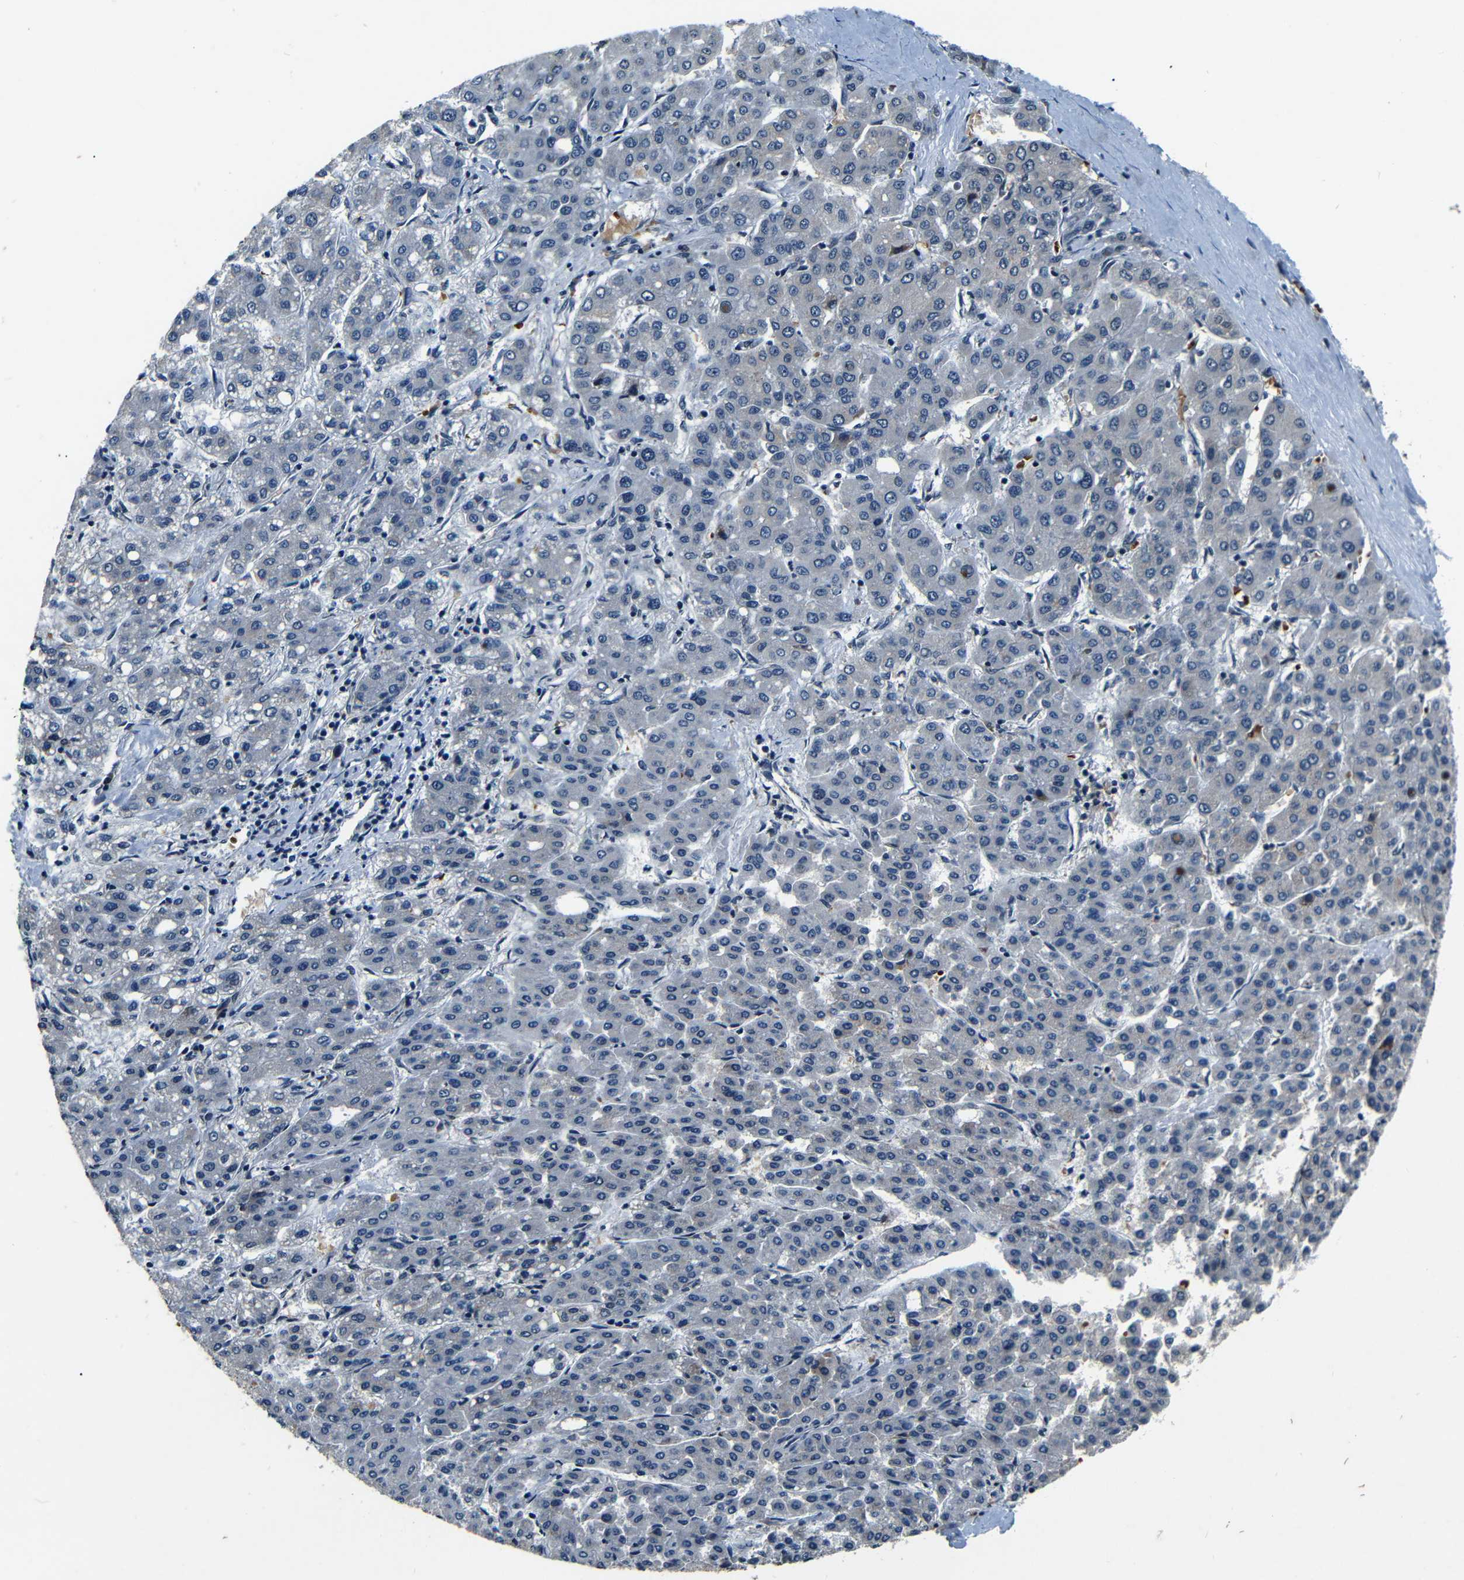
{"staining": {"intensity": "negative", "quantity": "none", "location": "none"}, "tissue": "liver cancer", "cell_type": "Tumor cells", "image_type": "cancer", "snomed": [{"axis": "morphology", "description": "Carcinoma, Hepatocellular, NOS"}, {"axis": "topography", "description": "Liver"}], "caption": "Human hepatocellular carcinoma (liver) stained for a protein using IHC reveals no positivity in tumor cells.", "gene": "FOXD4", "patient": {"sex": "male", "age": 65}}